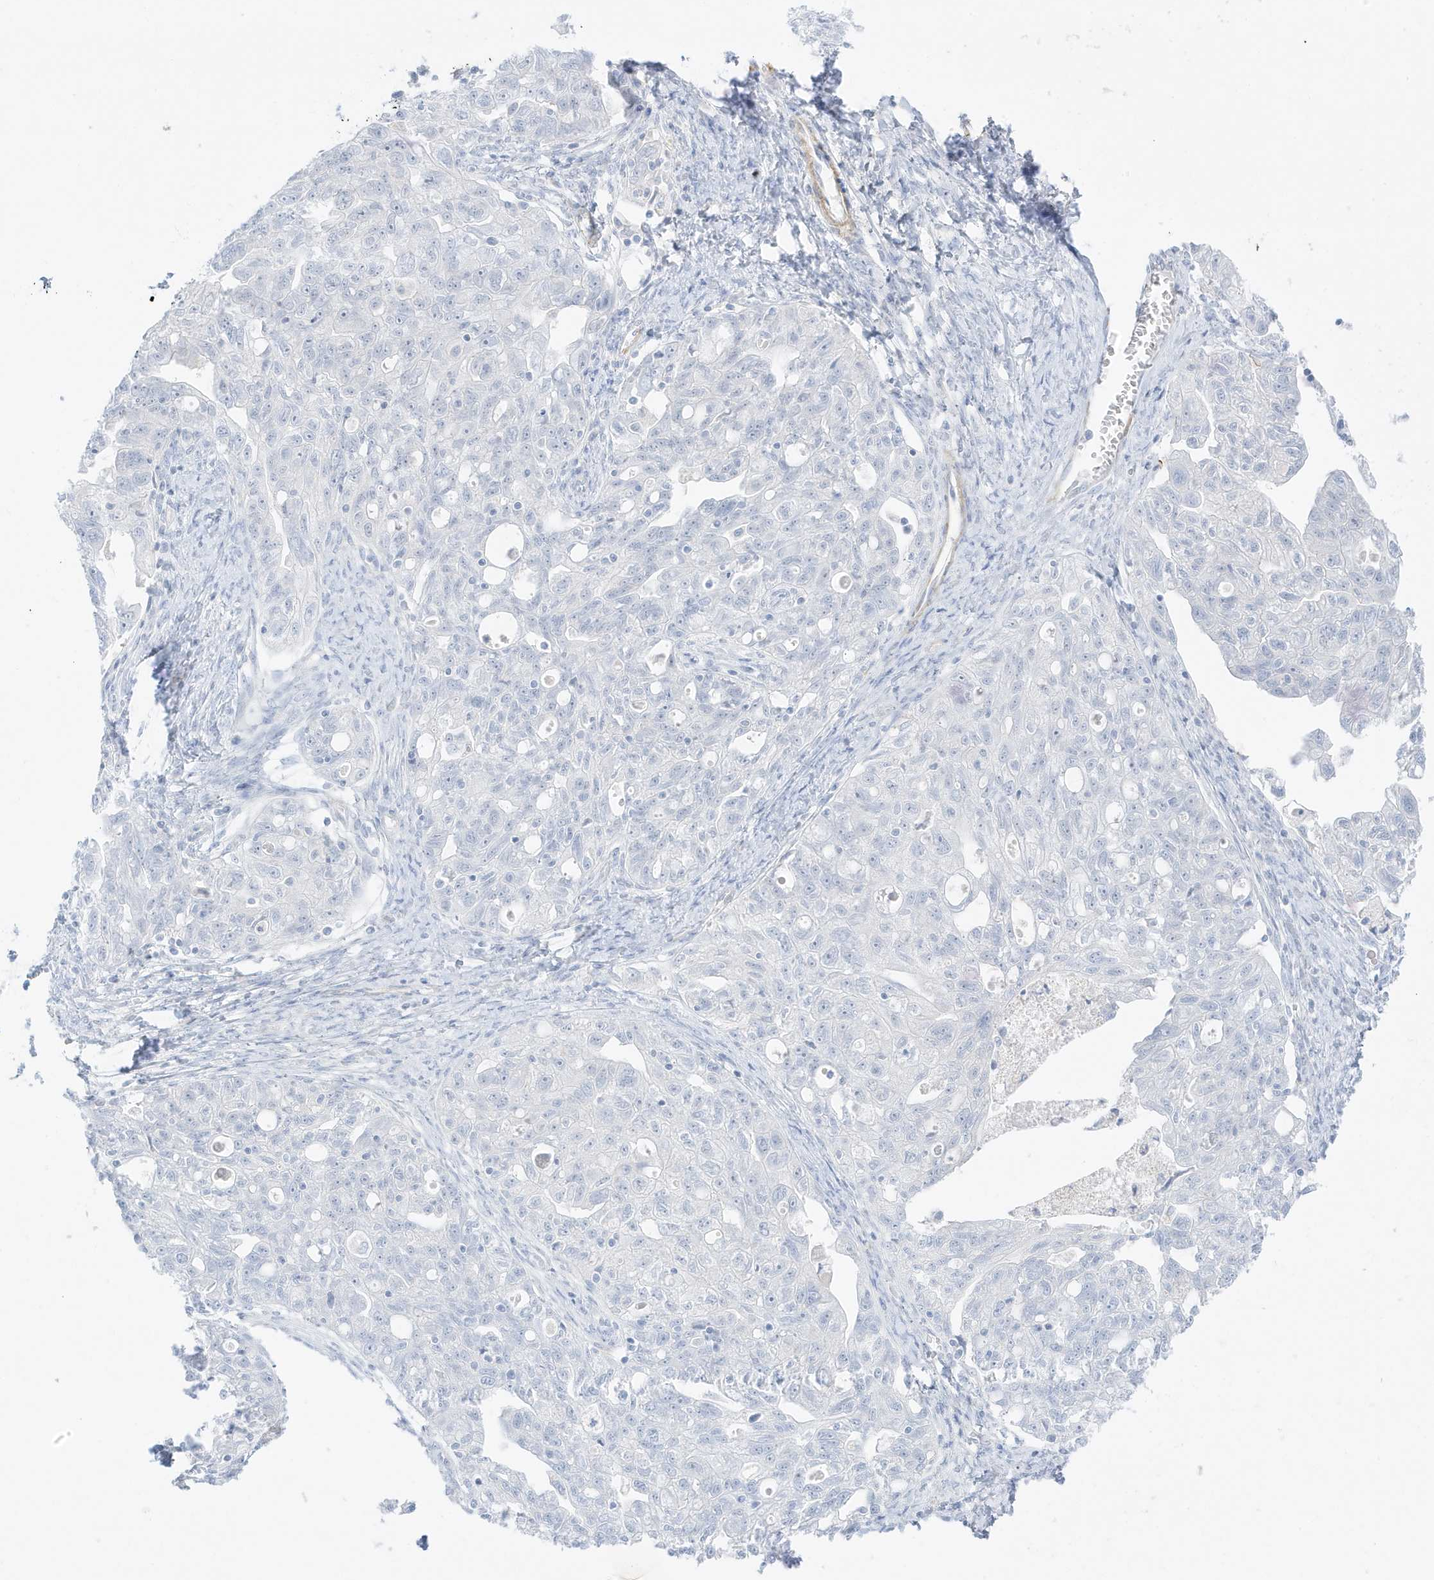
{"staining": {"intensity": "negative", "quantity": "none", "location": "none"}, "tissue": "ovarian cancer", "cell_type": "Tumor cells", "image_type": "cancer", "snomed": [{"axis": "morphology", "description": "Carcinoma, NOS"}, {"axis": "morphology", "description": "Cystadenocarcinoma, serous, NOS"}, {"axis": "topography", "description": "Ovary"}], "caption": "High magnification brightfield microscopy of serous cystadenocarcinoma (ovarian) stained with DAB (3,3'-diaminobenzidine) (brown) and counterstained with hematoxylin (blue): tumor cells show no significant positivity. (DAB (3,3'-diaminobenzidine) IHC, high magnification).", "gene": "SLC22A13", "patient": {"sex": "female", "age": 69}}